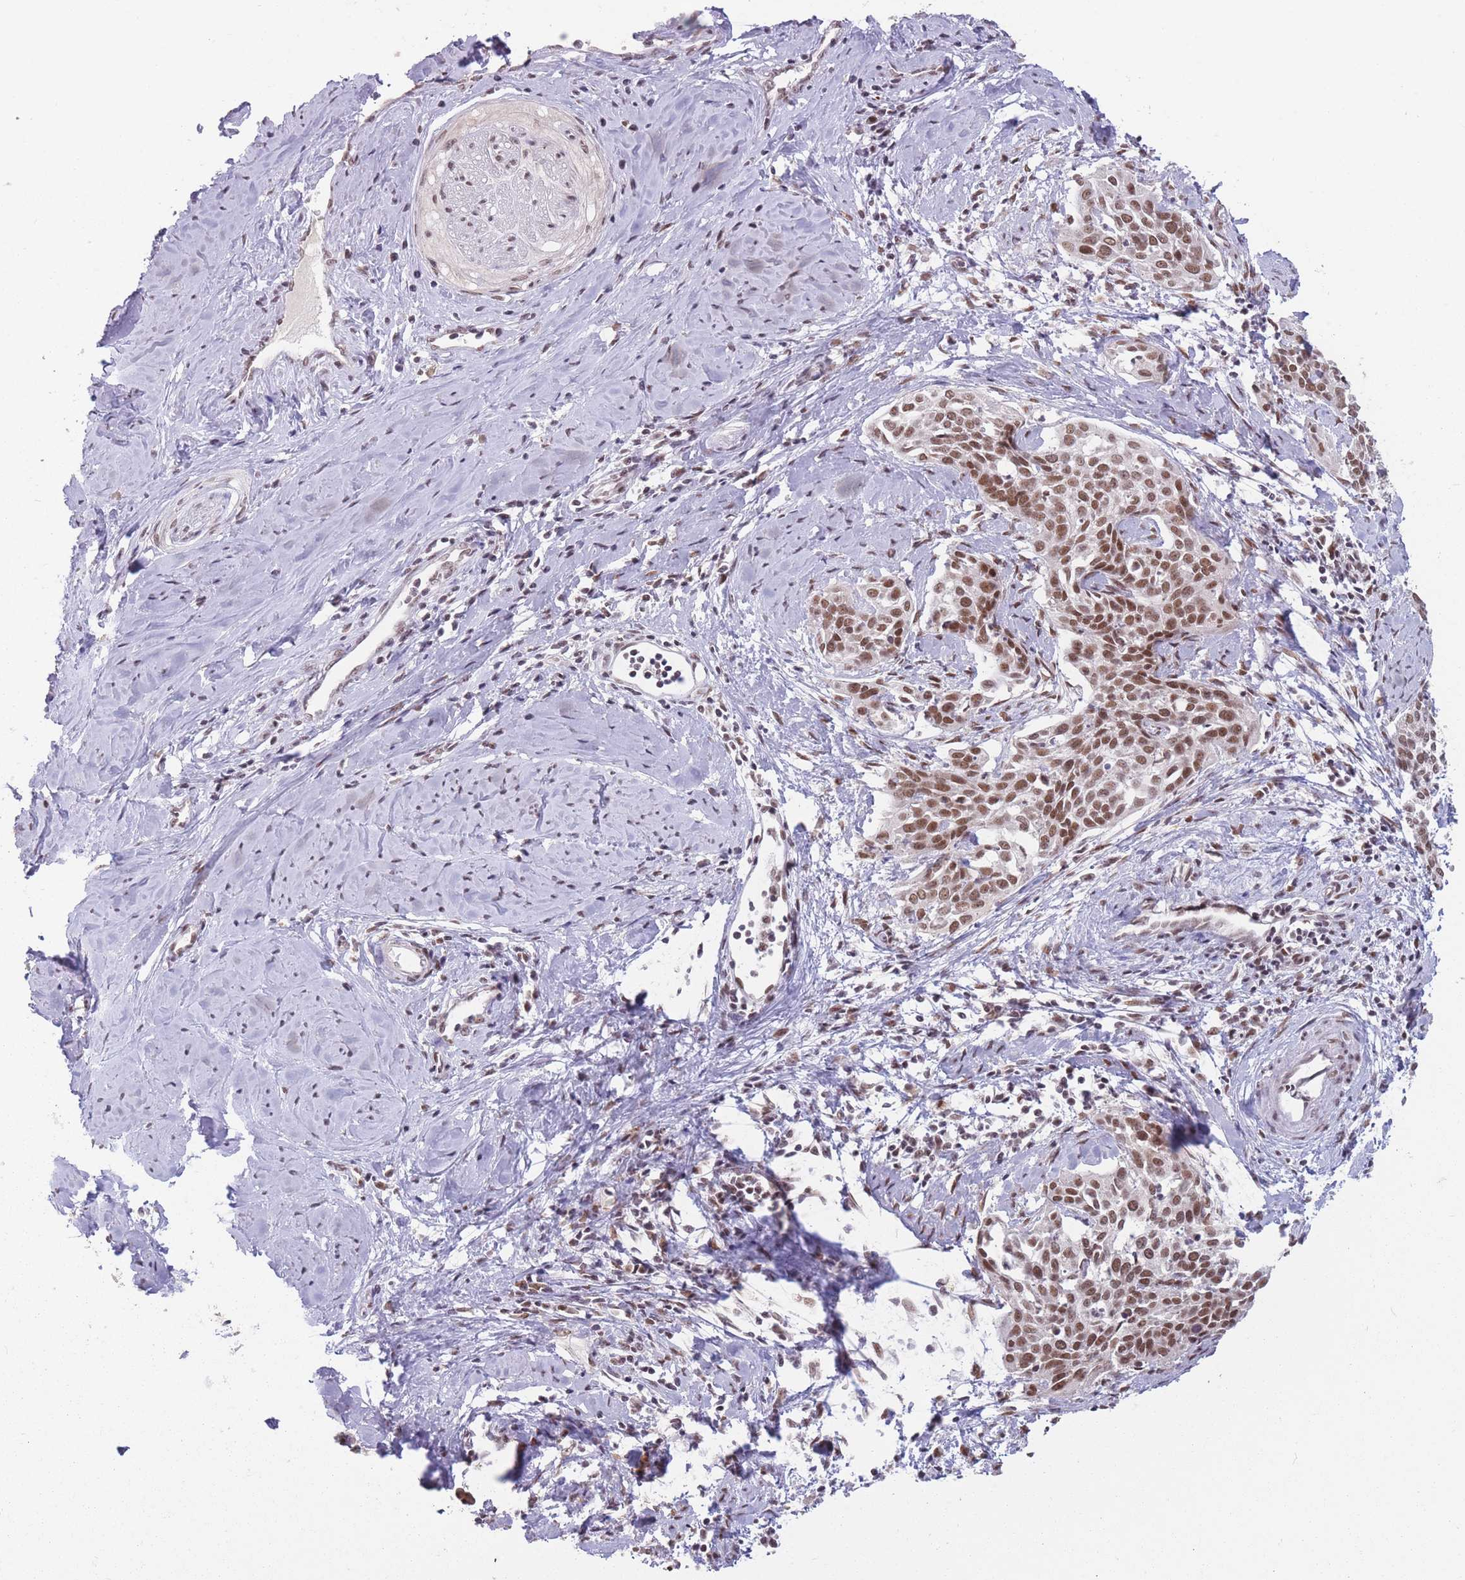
{"staining": {"intensity": "moderate", "quantity": ">75%", "location": "nuclear"}, "tissue": "cervical cancer", "cell_type": "Tumor cells", "image_type": "cancer", "snomed": [{"axis": "morphology", "description": "Squamous cell carcinoma, NOS"}, {"axis": "topography", "description": "Cervix"}], "caption": "High-magnification brightfield microscopy of cervical squamous cell carcinoma stained with DAB (3,3'-diaminobenzidine) (brown) and counterstained with hematoxylin (blue). tumor cells exhibit moderate nuclear positivity is seen in approximately>75% of cells. (Brightfield microscopy of DAB IHC at high magnification).", "gene": "HNRNPUL1", "patient": {"sex": "female", "age": 44}}